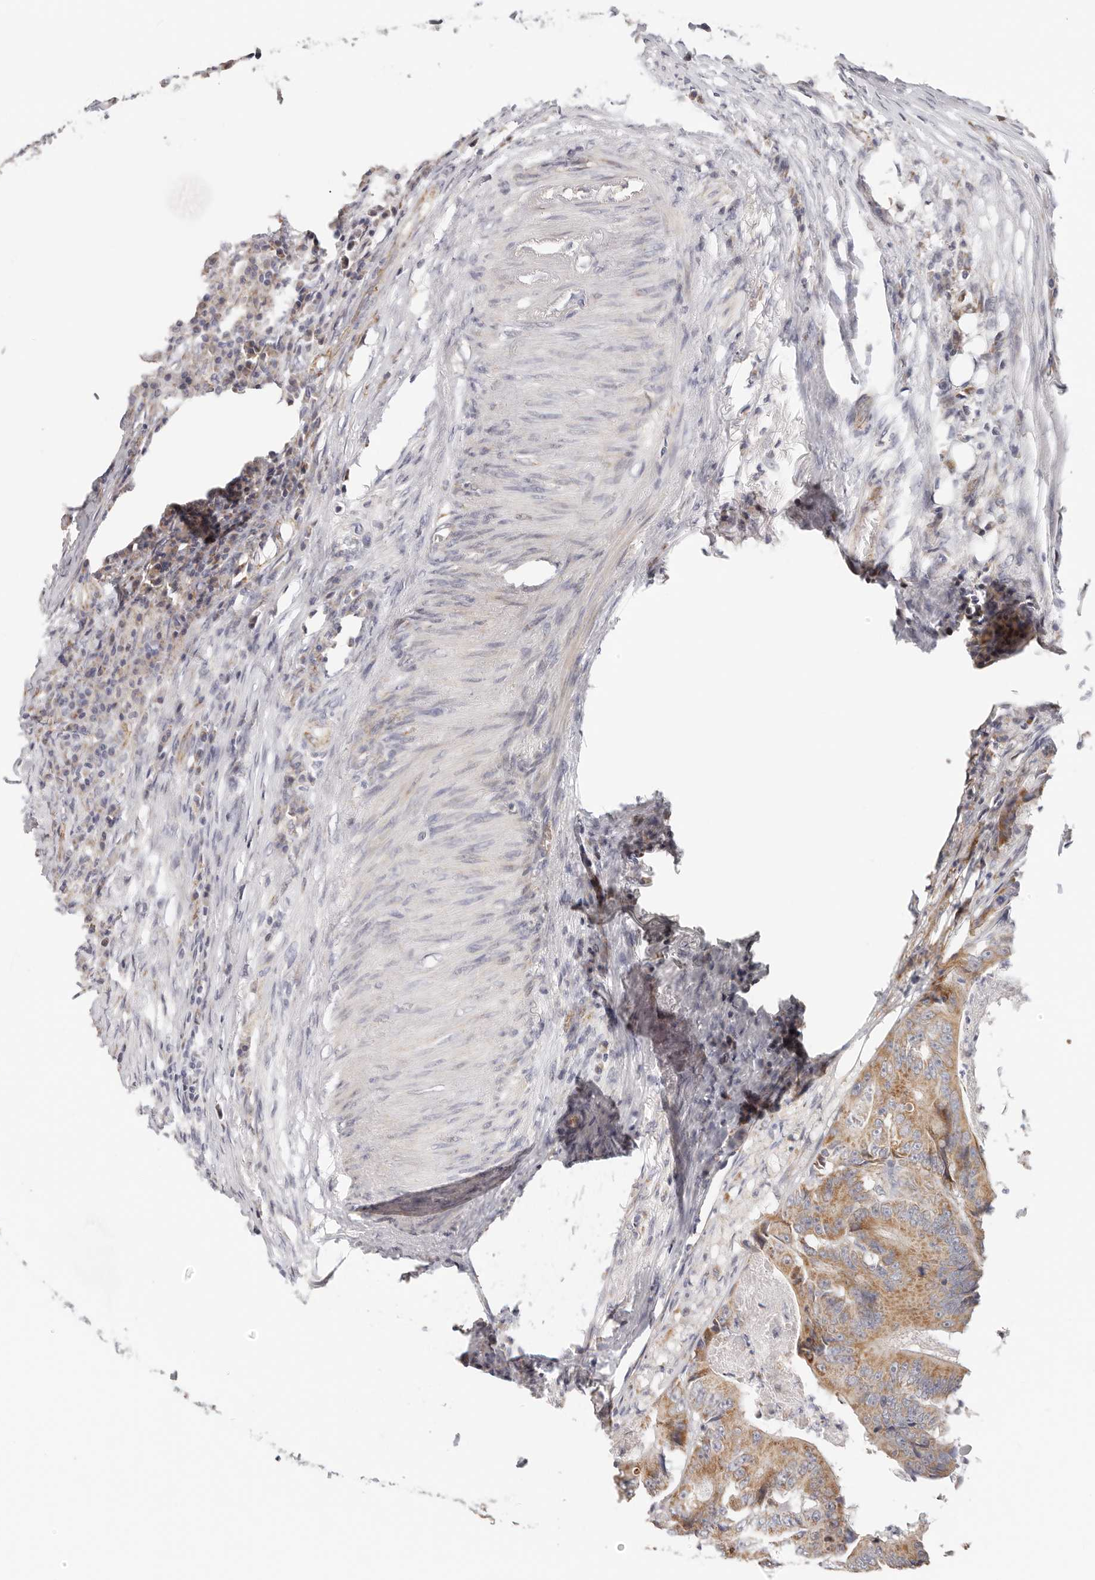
{"staining": {"intensity": "moderate", "quantity": ">75%", "location": "cytoplasmic/membranous"}, "tissue": "colorectal cancer", "cell_type": "Tumor cells", "image_type": "cancer", "snomed": [{"axis": "morphology", "description": "Adenocarcinoma, NOS"}, {"axis": "topography", "description": "Colon"}], "caption": "Colorectal cancer (adenocarcinoma) tissue reveals moderate cytoplasmic/membranous positivity in approximately >75% of tumor cells The staining was performed using DAB (3,3'-diaminobenzidine) to visualize the protein expression in brown, while the nuclei were stained in blue with hematoxylin (Magnification: 20x).", "gene": "AFDN", "patient": {"sex": "male", "age": 83}}